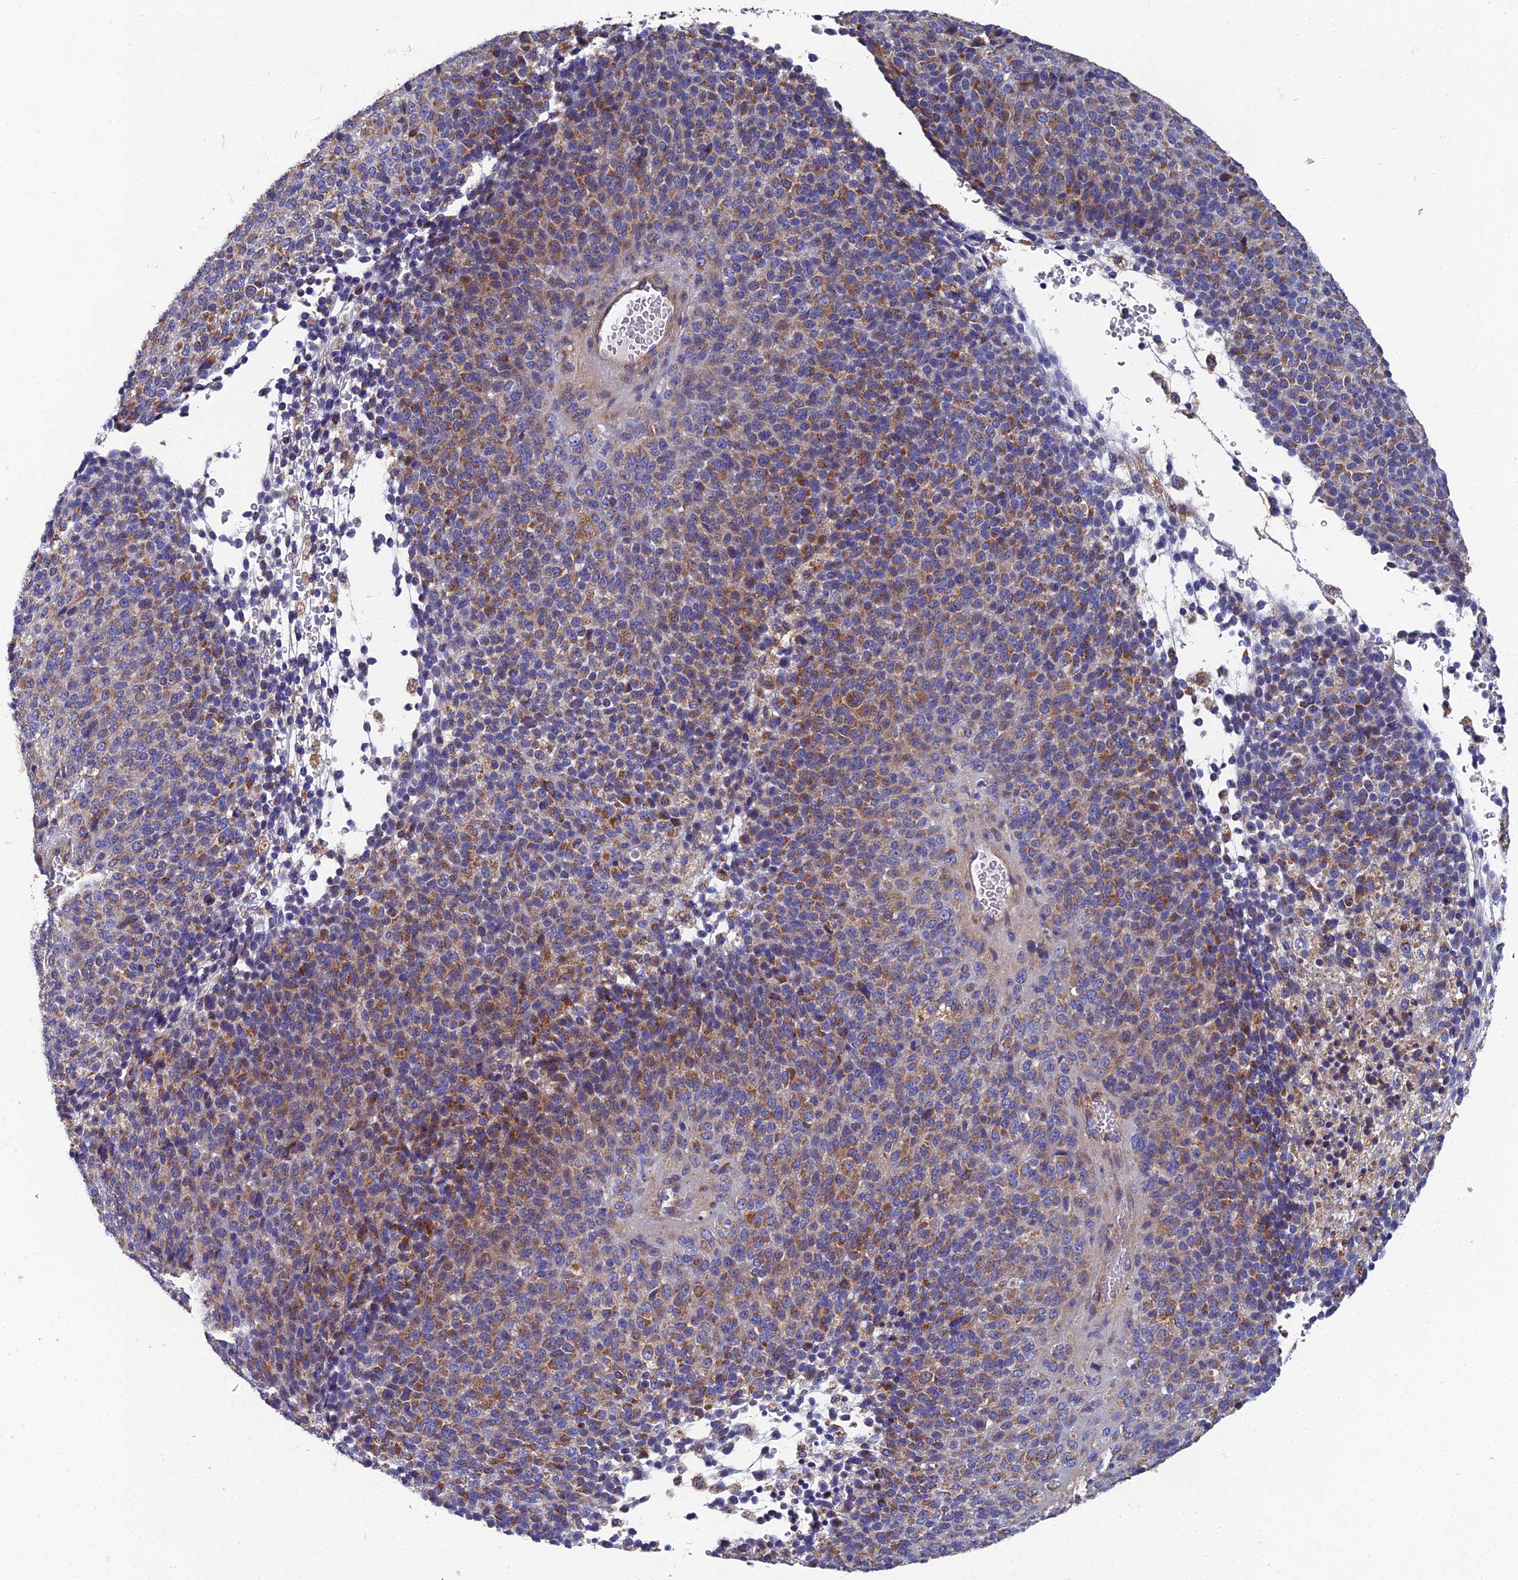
{"staining": {"intensity": "moderate", "quantity": ">75%", "location": "cytoplasmic/membranous"}, "tissue": "melanoma", "cell_type": "Tumor cells", "image_type": "cancer", "snomed": [{"axis": "morphology", "description": "Malignant melanoma, Metastatic site"}, {"axis": "topography", "description": "Brain"}], "caption": "An image showing moderate cytoplasmic/membranous staining in approximately >75% of tumor cells in malignant melanoma (metastatic site), as visualized by brown immunohistochemical staining.", "gene": "RNASEK", "patient": {"sex": "female", "age": 56}}